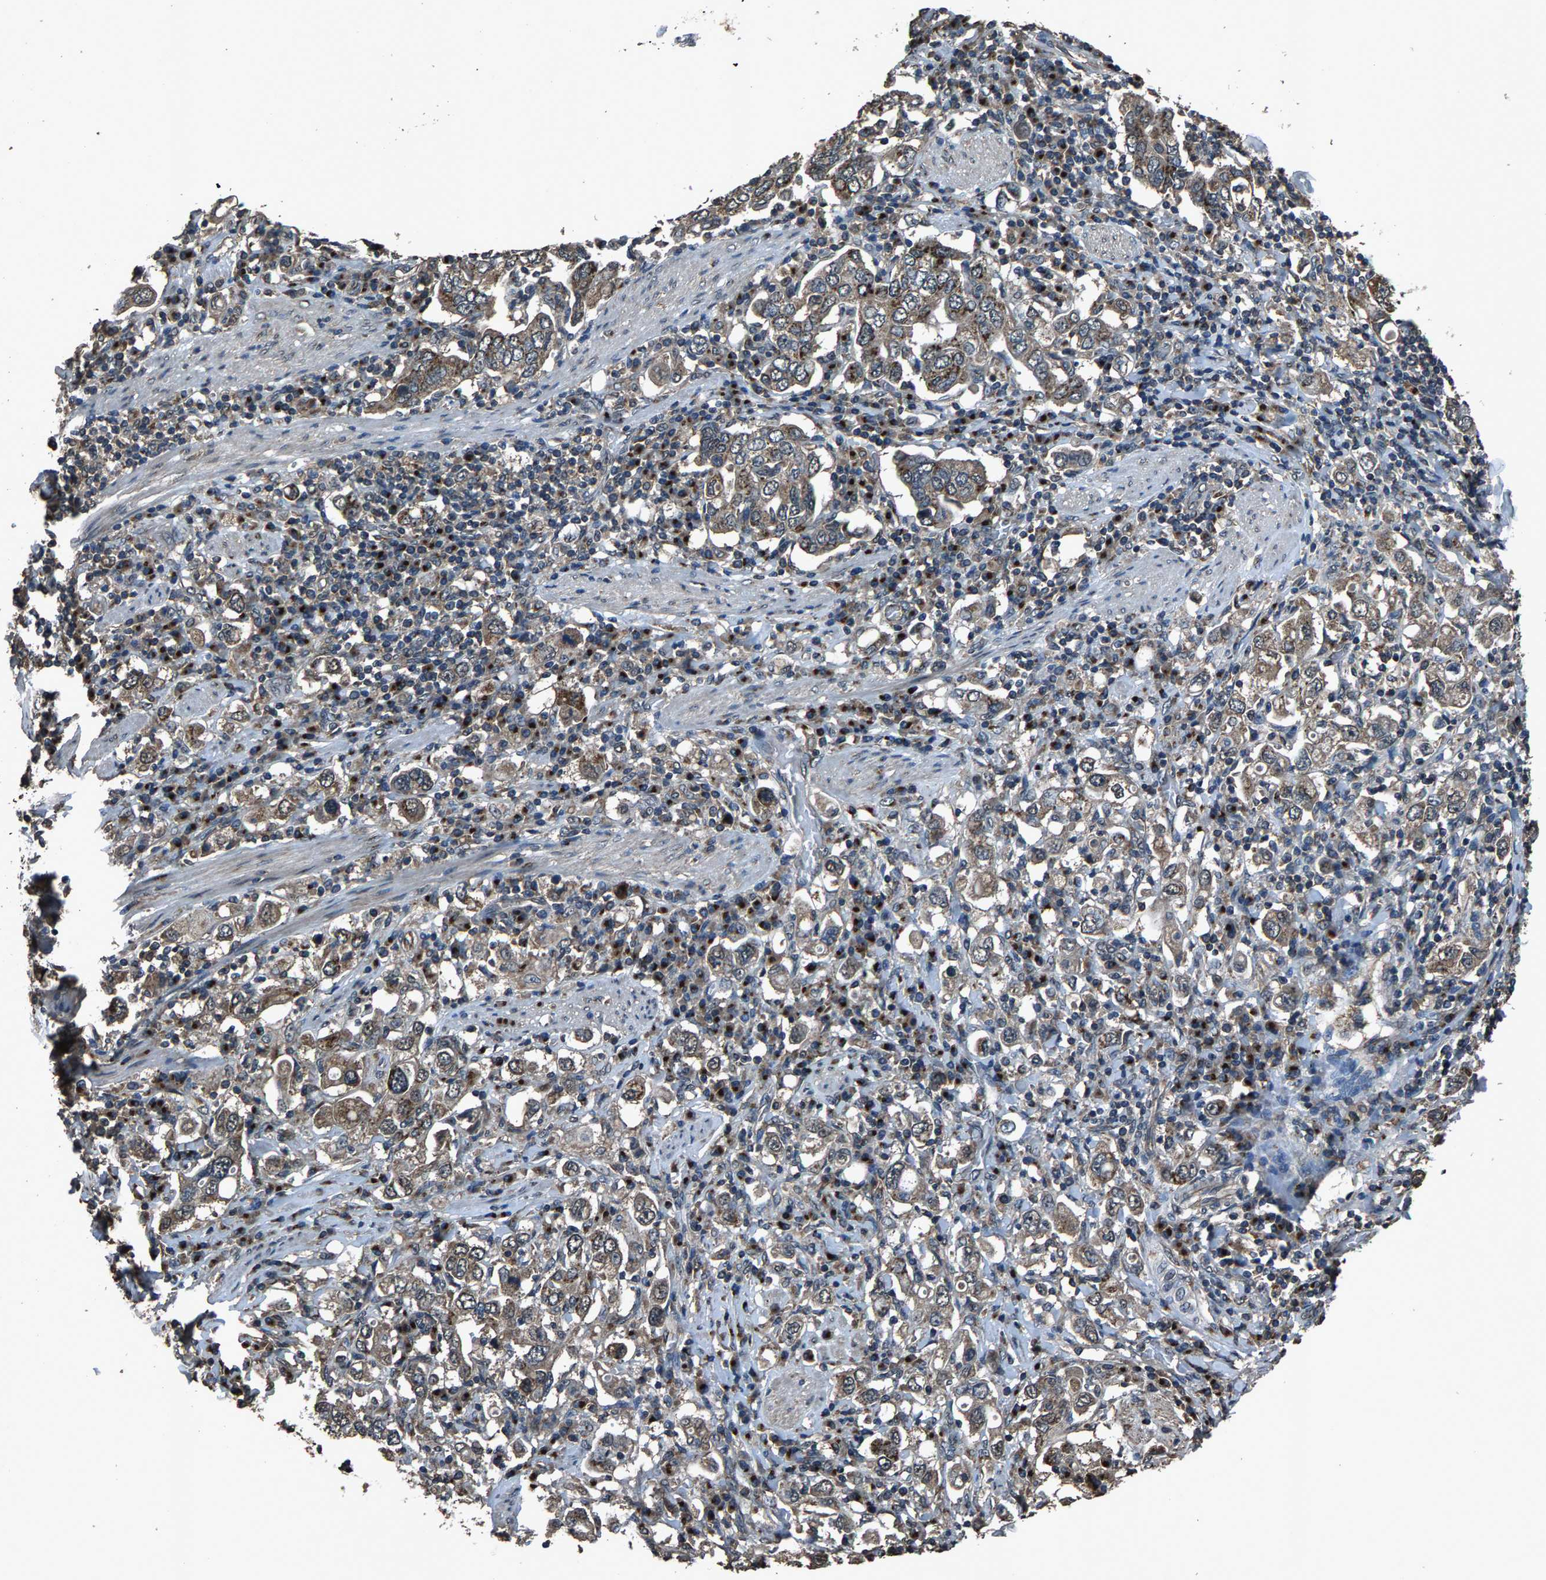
{"staining": {"intensity": "strong", "quantity": "25%-75%", "location": "cytoplasmic/membranous"}, "tissue": "stomach cancer", "cell_type": "Tumor cells", "image_type": "cancer", "snomed": [{"axis": "morphology", "description": "Adenocarcinoma, NOS"}, {"axis": "topography", "description": "Stomach, upper"}], "caption": "Stomach cancer tissue displays strong cytoplasmic/membranous positivity in approximately 25%-75% of tumor cells, visualized by immunohistochemistry.", "gene": "SLC38A10", "patient": {"sex": "male", "age": 62}}